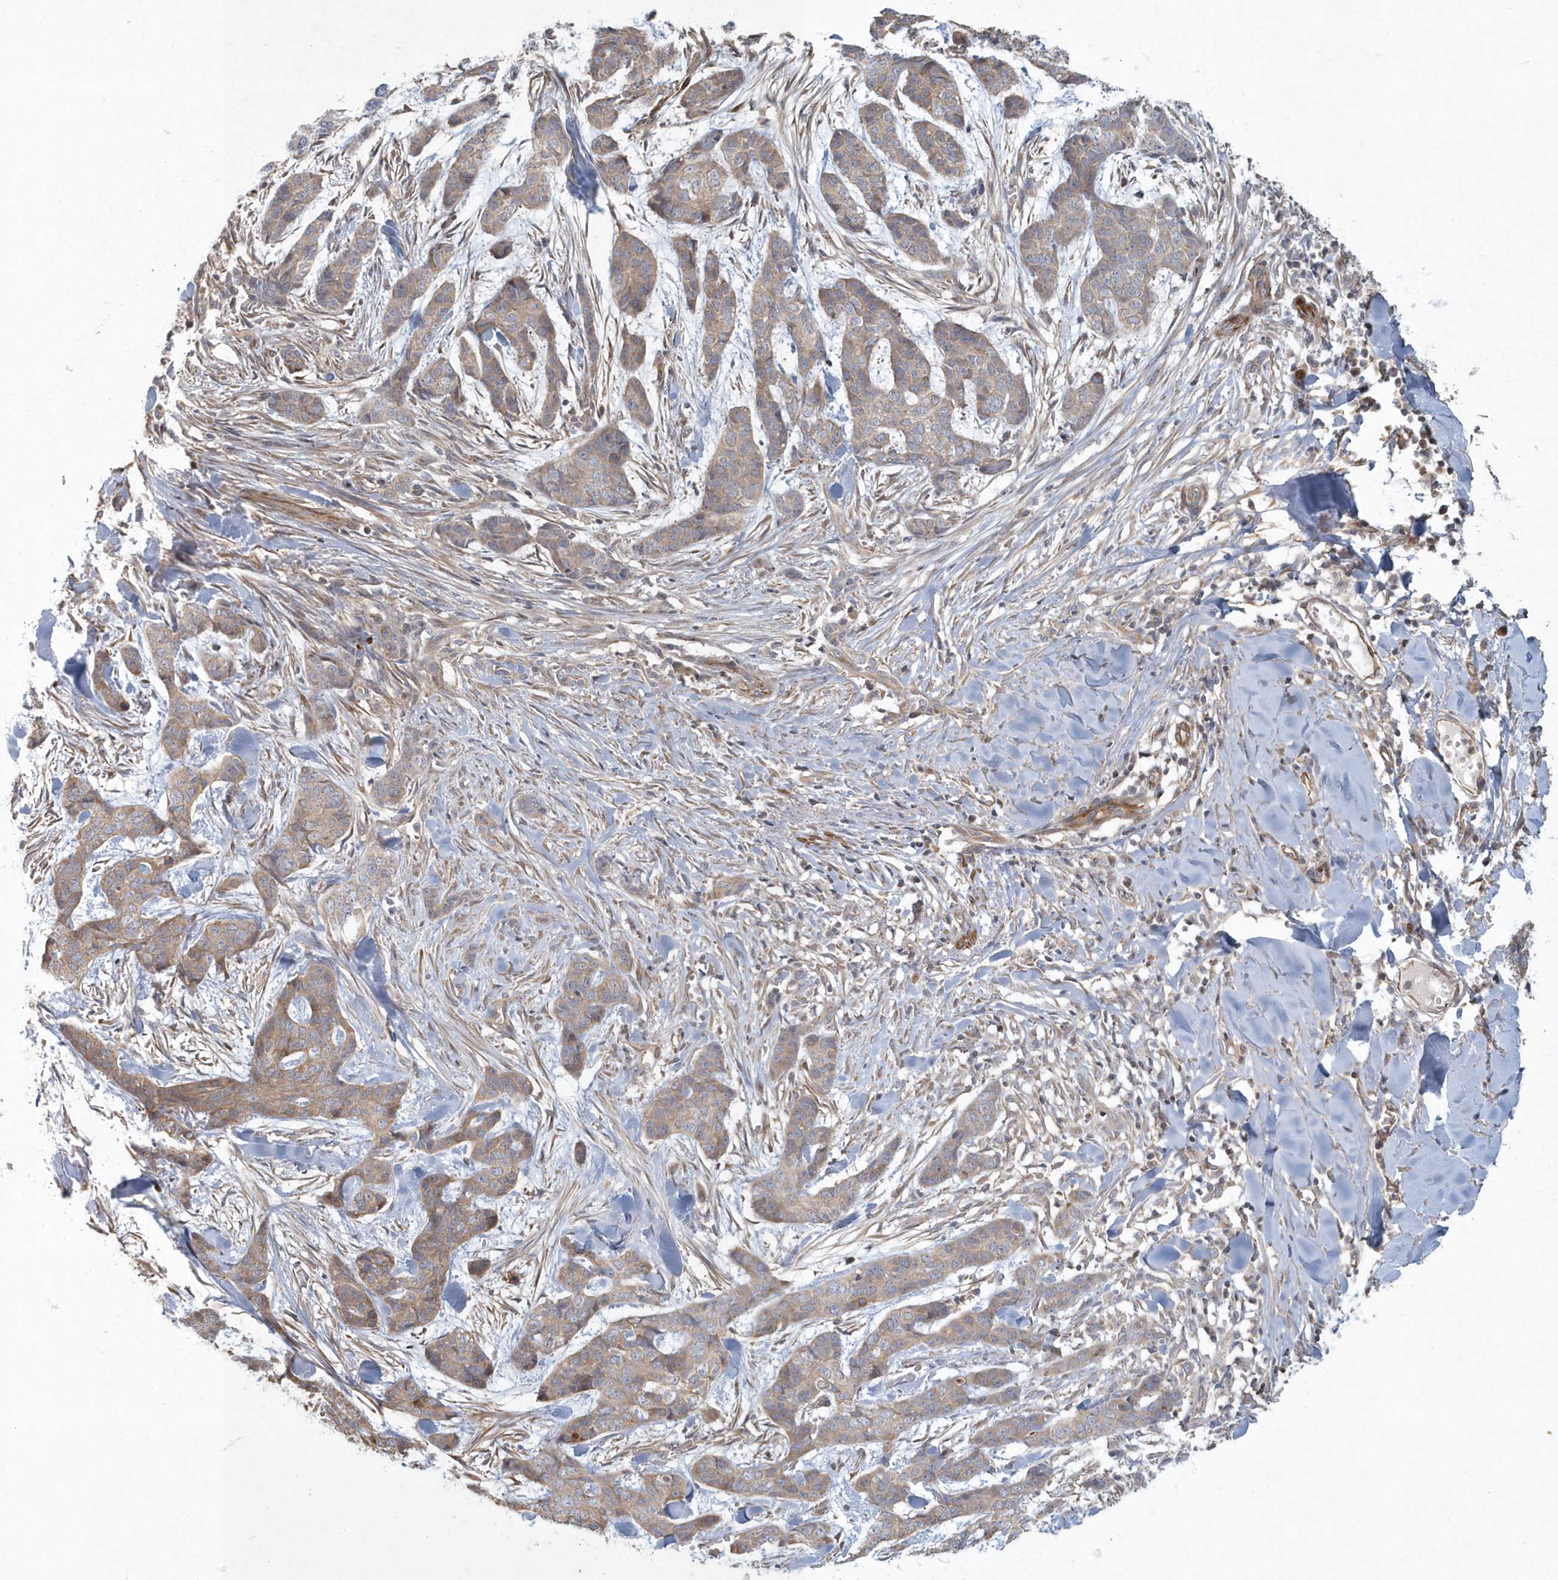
{"staining": {"intensity": "weak", "quantity": ">75%", "location": "cytoplasmic/membranous"}, "tissue": "skin cancer", "cell_type": "Tumor cells", "image_type": "cancer", "snomed": [{"axis": "morphology", "description": "Basal cell carcinoma"}, {"axis": "topography", "description": "Skin"}], "caption": "Protein expression analysis of human skin cancer (basal cell carcinoma) reveals weak cytoplasmic/membranous positivity in approximately >75% of tumor cells.", "gene": "ARHGEF38", "patient": {"sex": "female", "age": 64}}